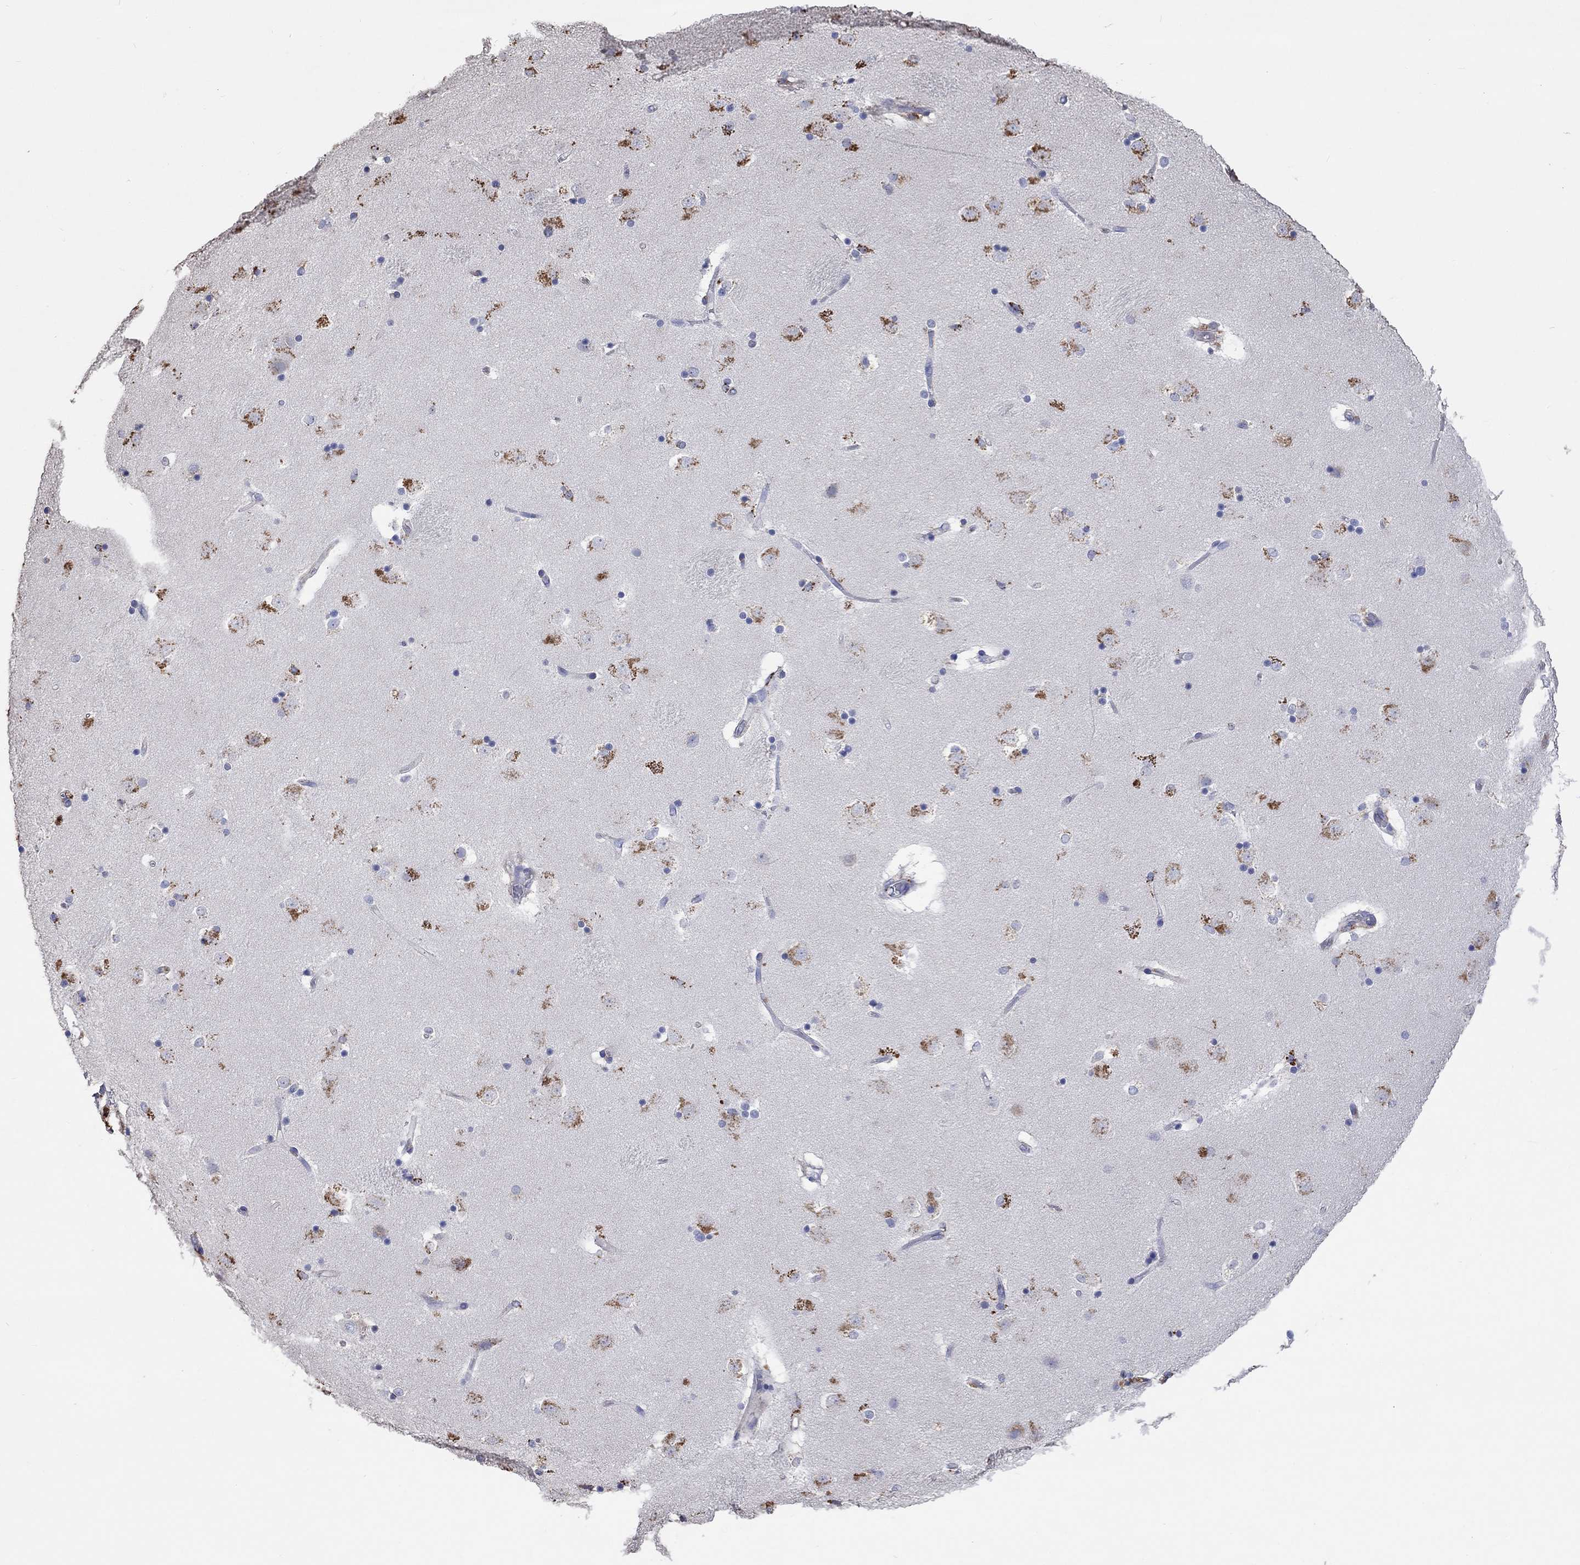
{"staining": {"intensity": "moderate", "quantity": "<25%", "location": "cytoplasmic/membranous"}, "tissue": "caudate", "cell_type": "Glial cells", "image_type": "normal", "snomed": [{"axis": "morphology", "description": "Normal tissue, NOS"}, {"axis": "topography", "description": "Lateral ventricle wall"}], "caption": "Immunohistochemistry (IHC) of normal human caudate reveals low levels of moderate cytoplasmic/membranous positivity in about <25% of glial cells. Nuclei are stained in blue.", "gene": "CTSB", "patient": {"sex": "male", "age": 51}}